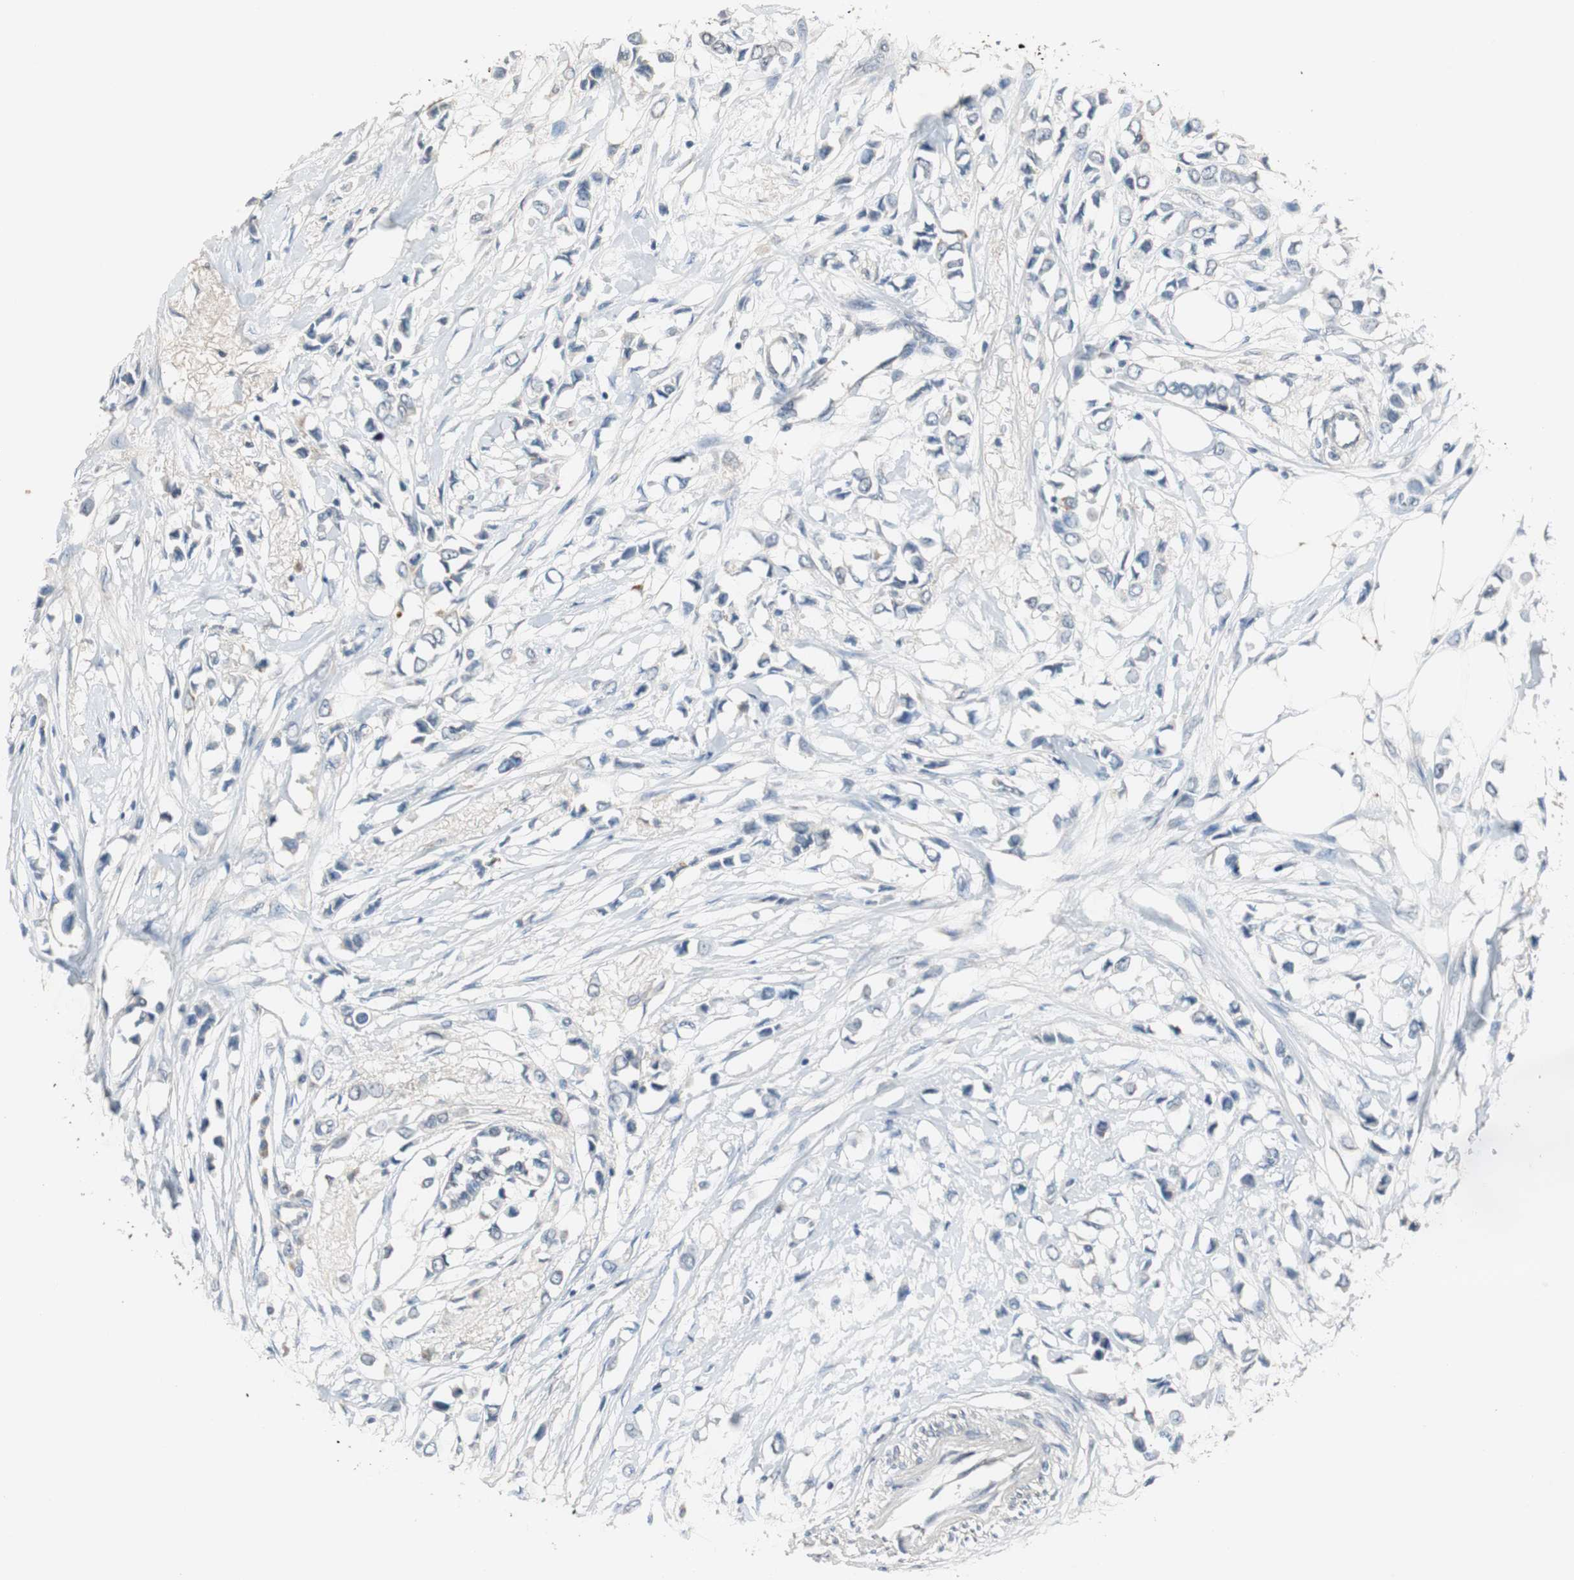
{"staining": {"intensity": "negative", "quantity": "none", "location": "none"}, "tissue": "breast cancer", "cell_type": "Tumor cells", "image_type": "cancer", "snomed": [{"axis": "morphology", "description": "Lobular carcinoma"}, {"axis": "topography", "description": "Breast"}], "caption": "Immunohistochemical staining of human breast cancer shows no significant staining in tumor cells.", "gene": "PTPRN2", "patient": {"sex": "female", "age": 51}}